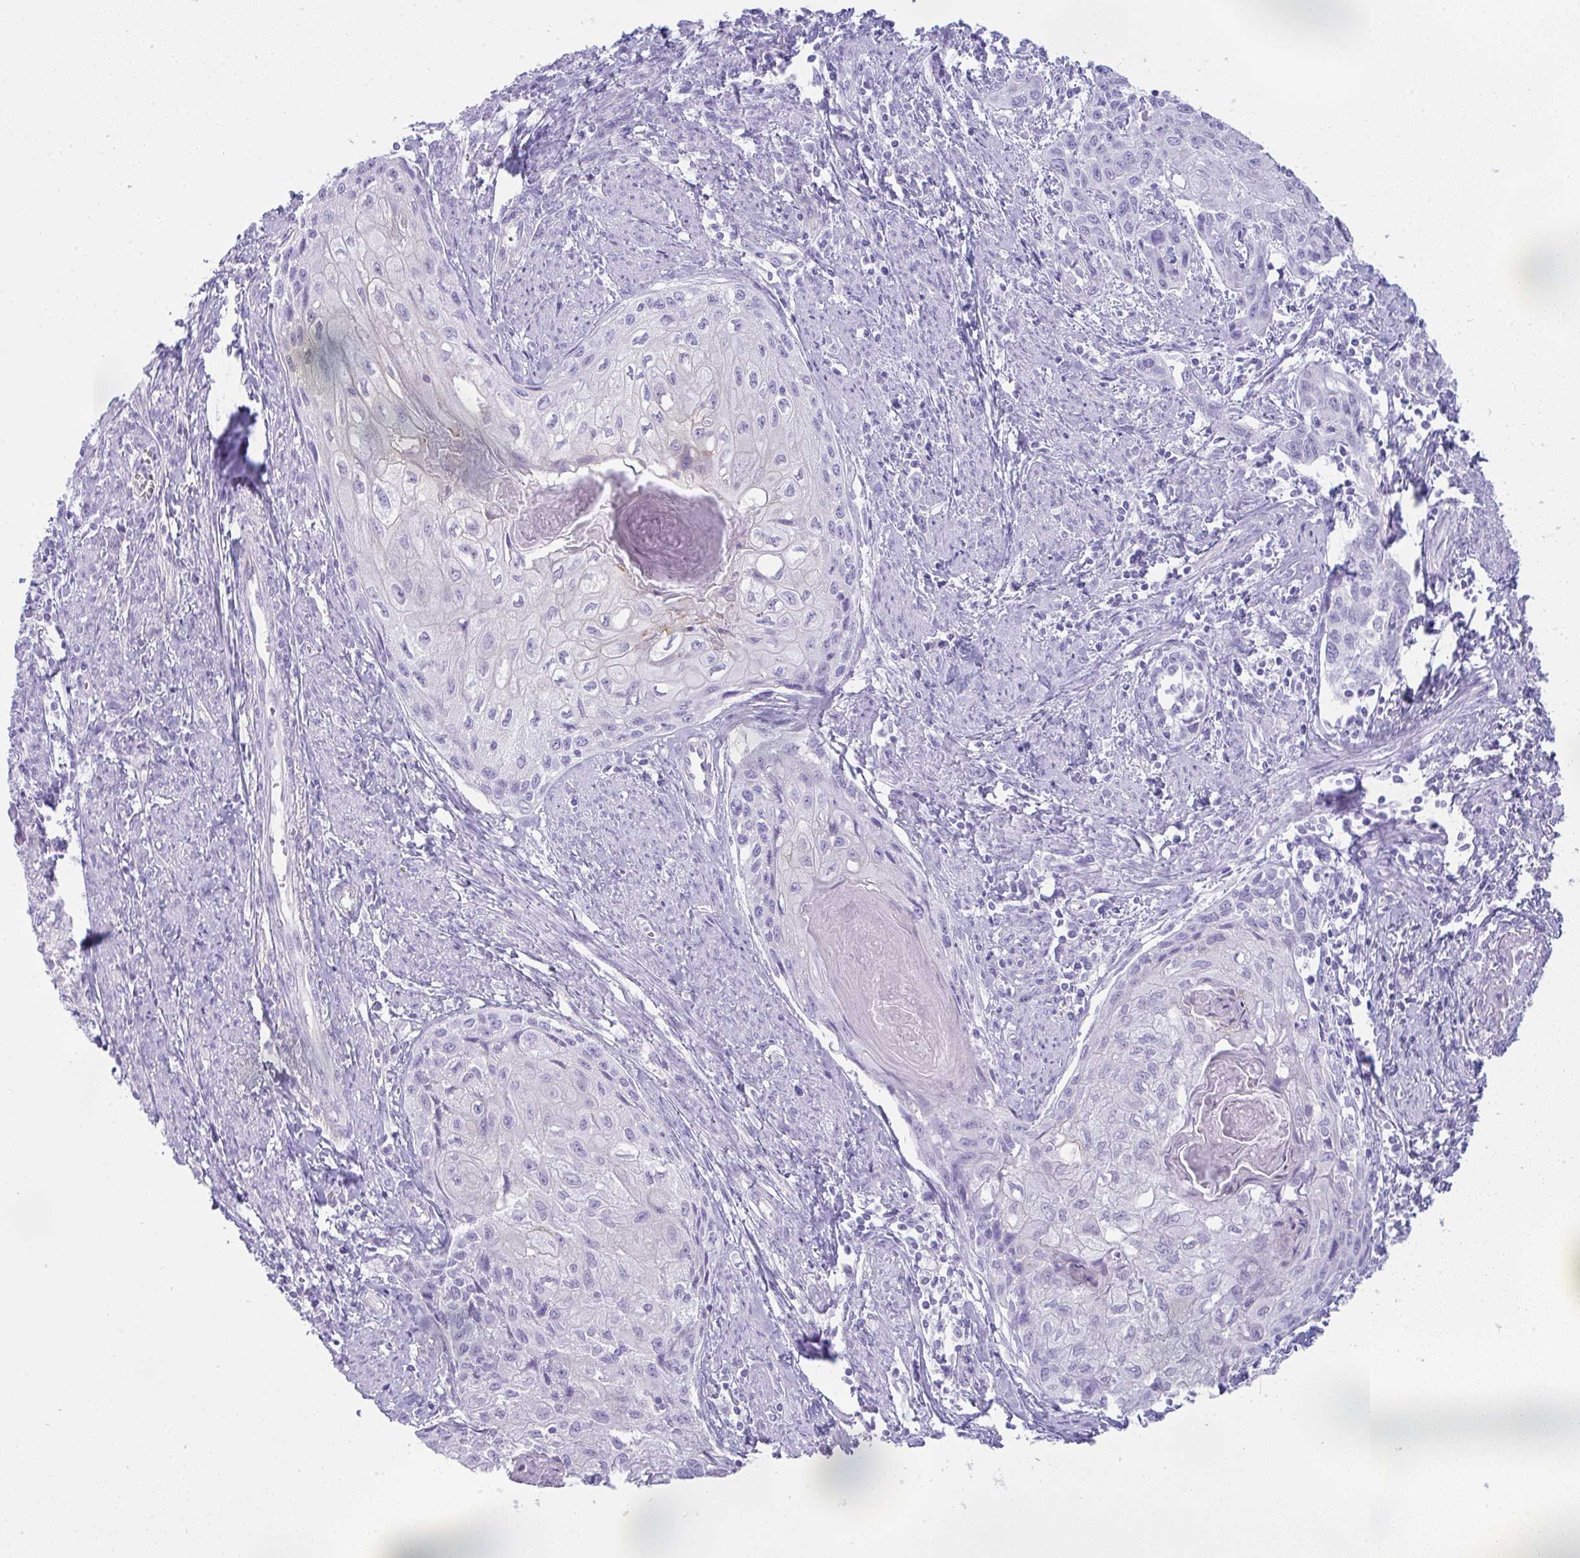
{"staining": {"intensity": "negative", "quantity": "none", "location": "none"}, "tissue": "cervical cancer", "cell_type": "Tumor cells", "image_type": "cancer", "snomed": [{"axis": "morphology", "description": "Squamous cell carcinoma, NOS"}, {"axis": "topography", "description": "Cervix"}], "caption": "DAB immunohistochemical staining of human cervical cancer (squamous cell carcinoma) reveals no significant staining in tumor cells.", "gene": "RASL10A", "patient": {"sex": "female", "age": 67}}